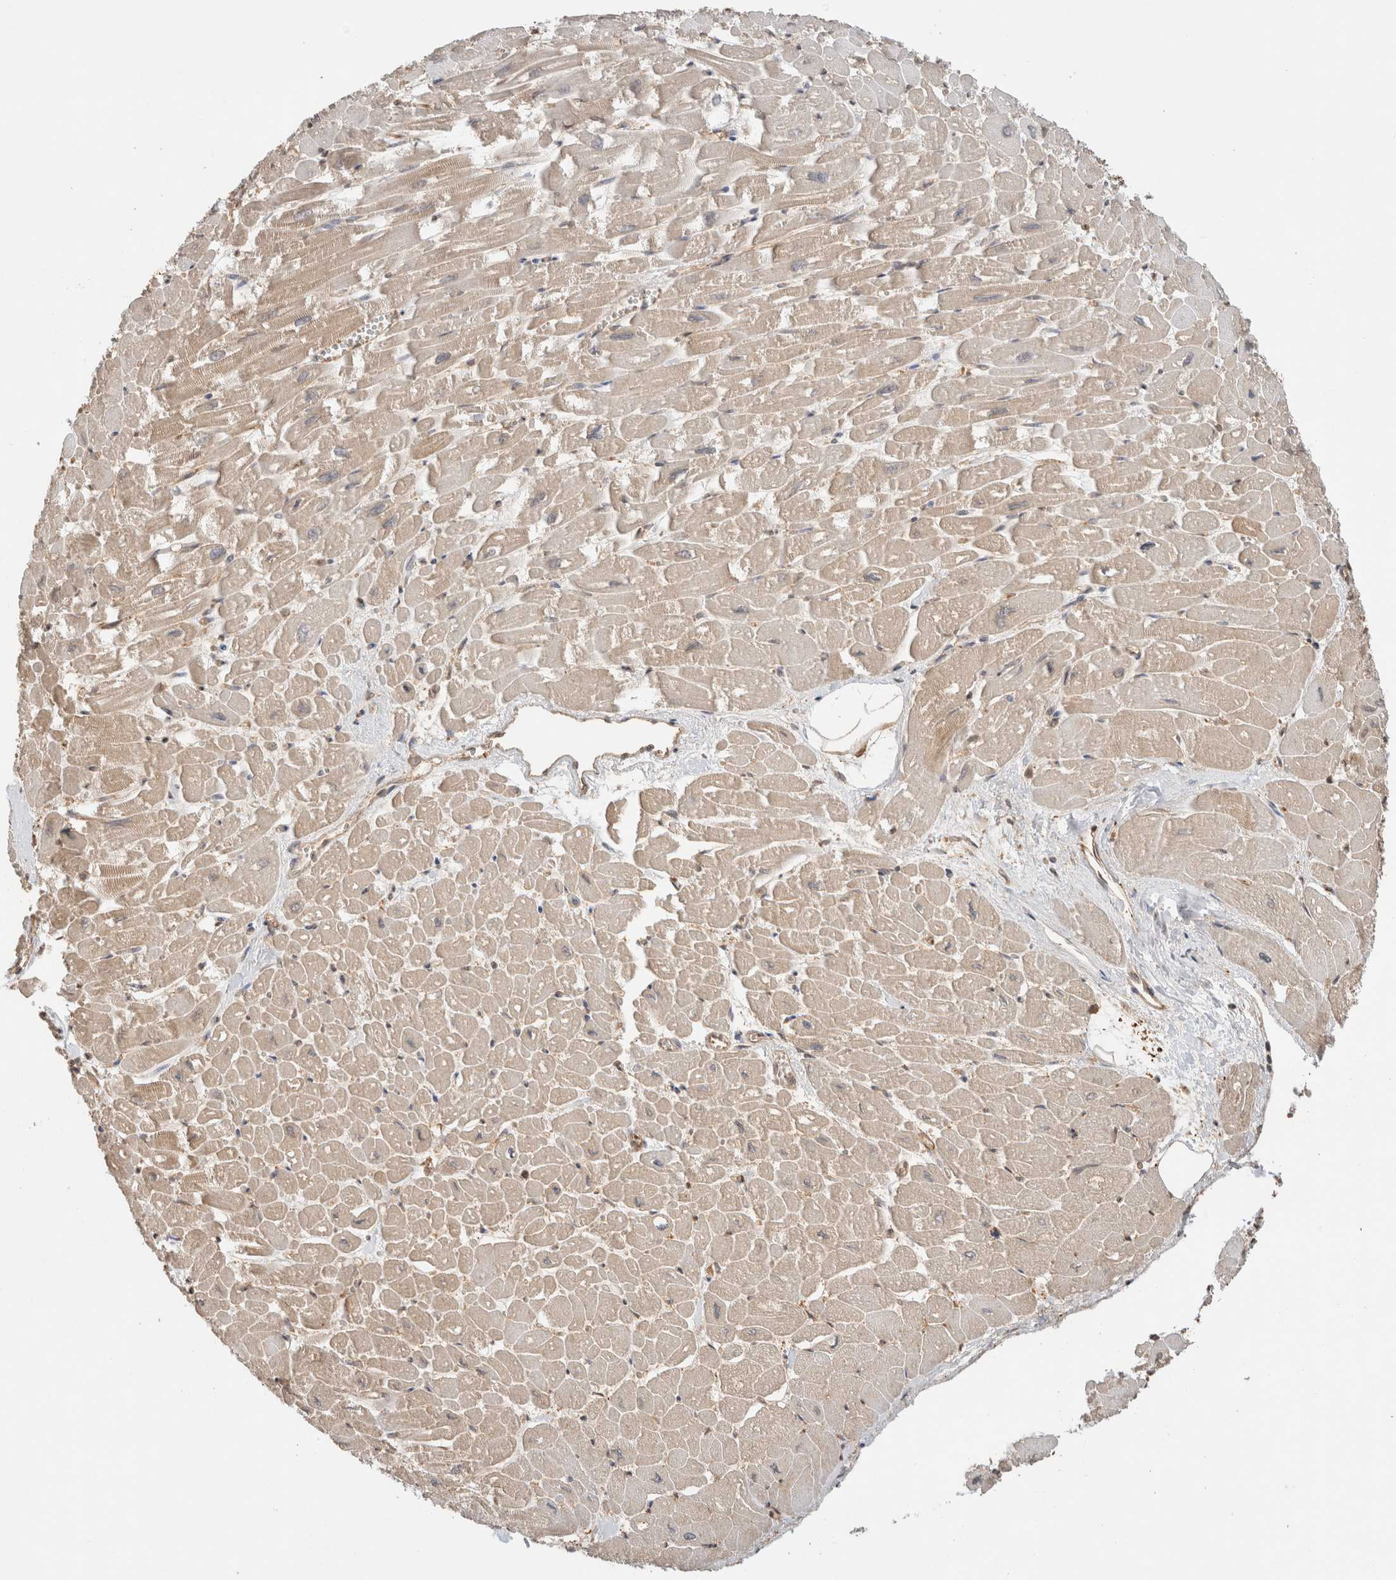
{"staining": {"intensity": "moderate", "quantity": ">75%", "location": "cytoplasmic/membranous"}, "tissue": "heart muscle", "cell_type": "Cardiomyocytes", "image_type": "normal", "snomed": [{"axis": "morphology", "description": "Normal tissue, NOS"}, {"axis": "topography", "description": "Heart"}], "caption": "Protein analysis of normal heart muscle demonstrates moderate cytoplasmic/membranous expression in about >75% of cardiomyocytes. (DAB IHC with brightfield microscopy, high magnification).", "gene": "YWHAH", "patient": {"sex": "male", "age": 54}}